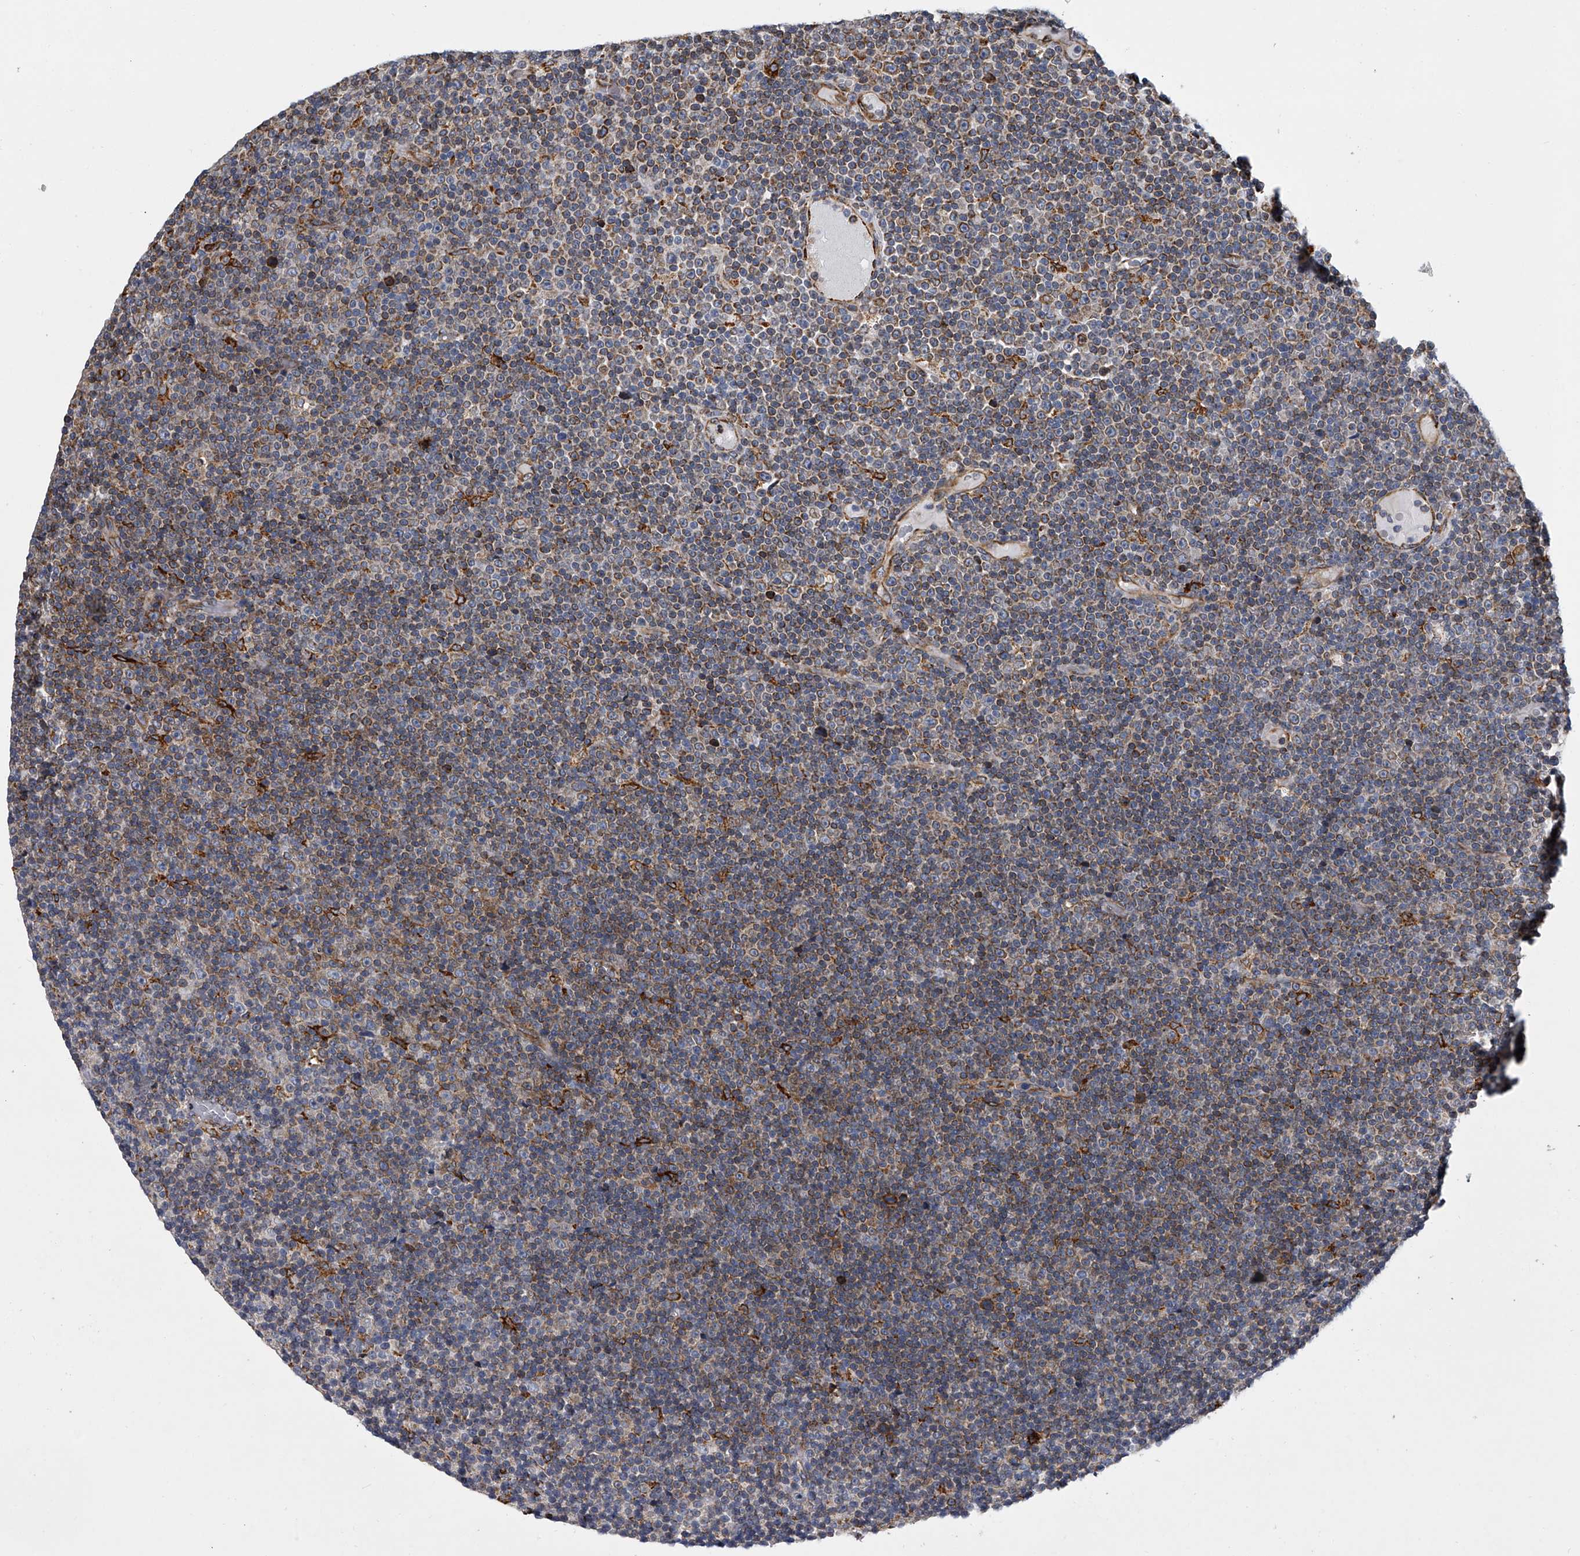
{"staining": {"intensity": "weak", "quantity": "25%-75%", "location": "cytoplasmic/membranous"}, "tissue": "lymphoma", "cell_type": "Tumor cells", "image_type": "cancer", "snomed": [{"axis": "morphology", "description": "Malignant lymphoma, non-Hodgkin's type, Low grade"}, {"axis": "topography", "description": "Lymph node"}], "caption": "Approximately 25%-75% of tumor cells in low-grade malignant lymphoma, non-Hodgkin's type demonstrate weak cytoplasmic/membranous protein positivity as visualized by brown immunohistochemical staining.", "gene": "TMEM63C", "patient": {"sex": "female", "age": 67}}